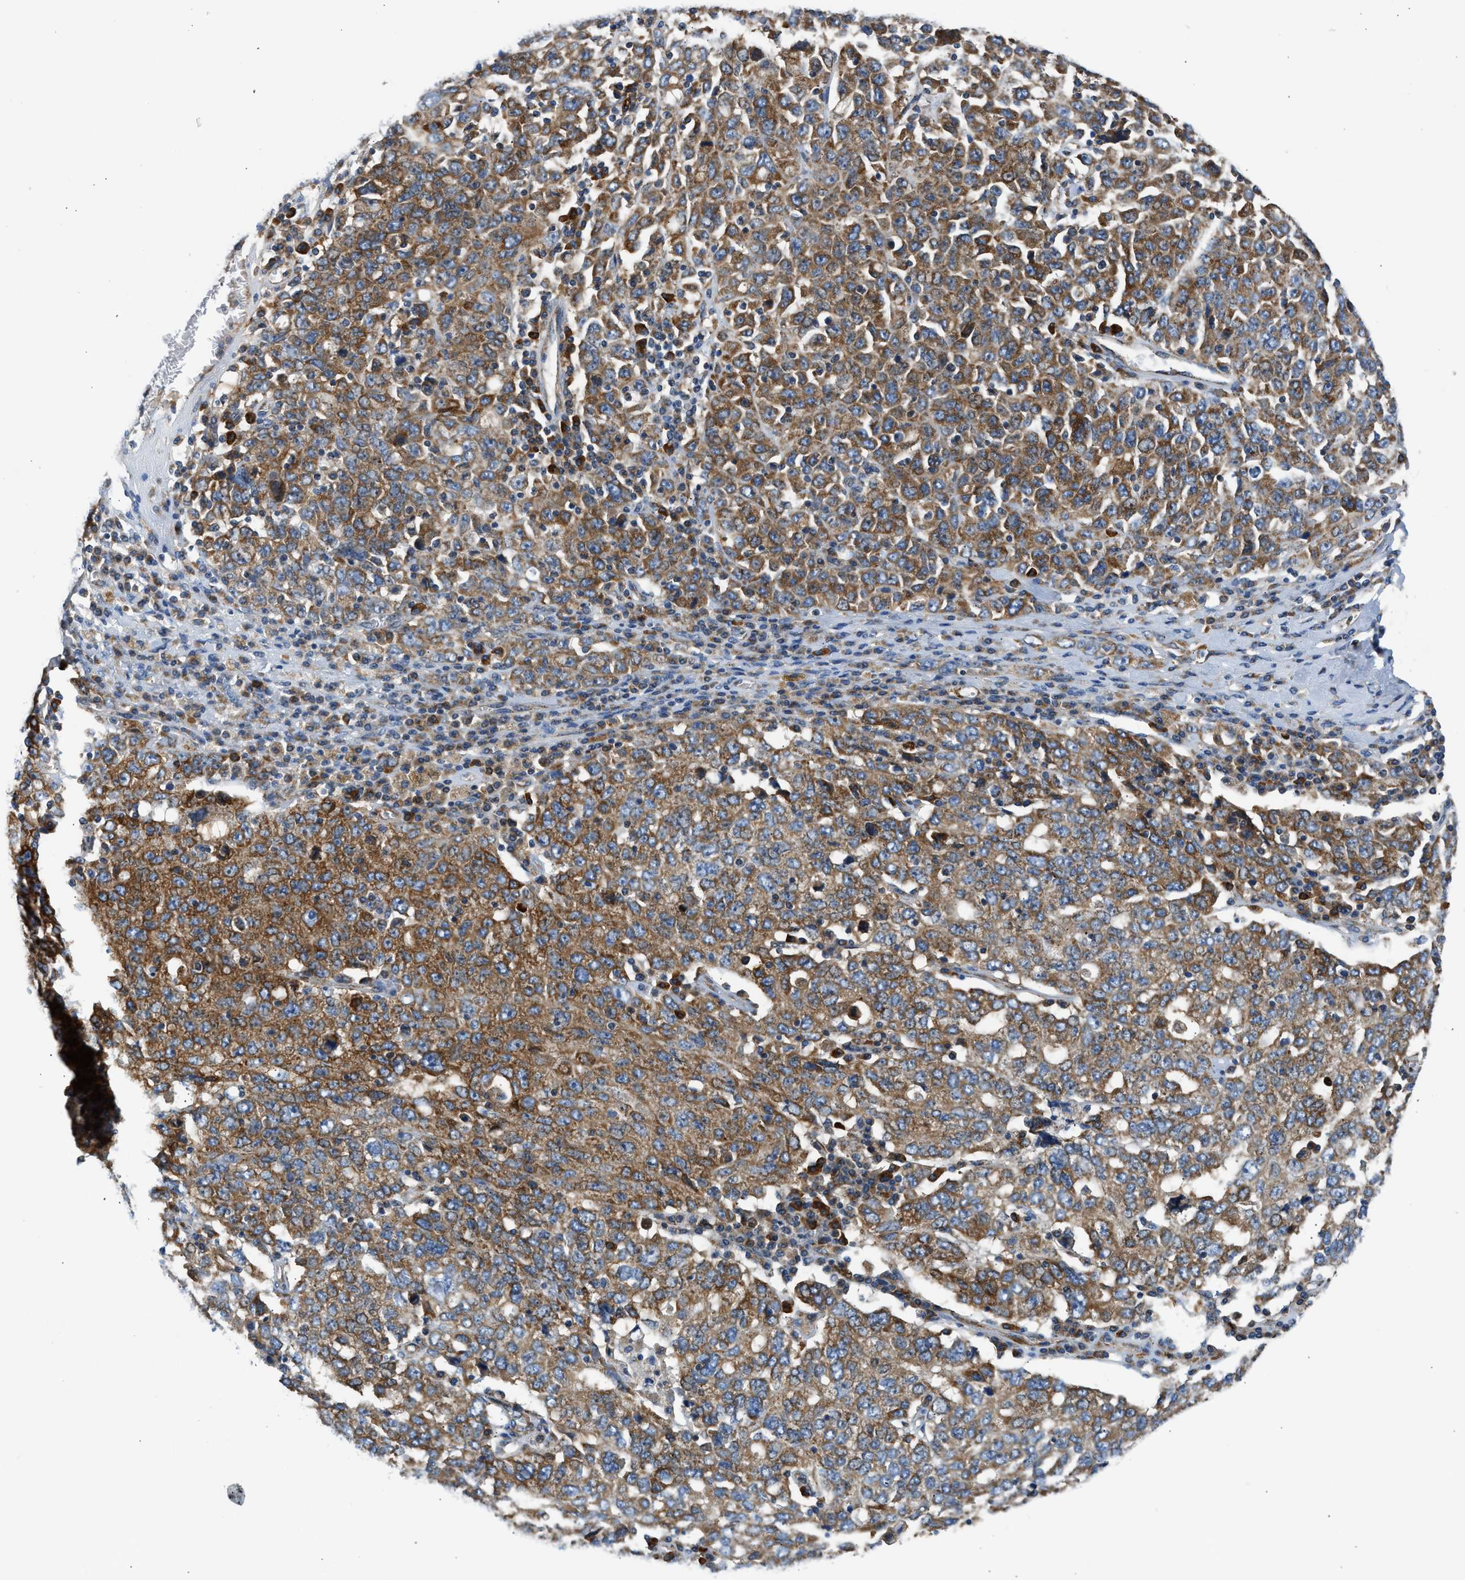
{"staining": {"intensity": "moderate", "quantity": ">75%", "location": "cytoplasmic/membranous"}, "tissue": "ovarian cancer", "cell_type": "Tumor cells", "image_type": "cancer", "snomed": [{"axis": "morphology", "description": "Carcinoma, endometroid"}, {"axis": "topography", "description": "Ovary"}], "caption": "A micrograph of endometroid carcinoma (ovarian) stained for a protein displays moderate cytoplasmic/membranous brown staining in tumor cells.", "gene": "CAMKK2", "patient": {"sex": "female", "age": 62}}